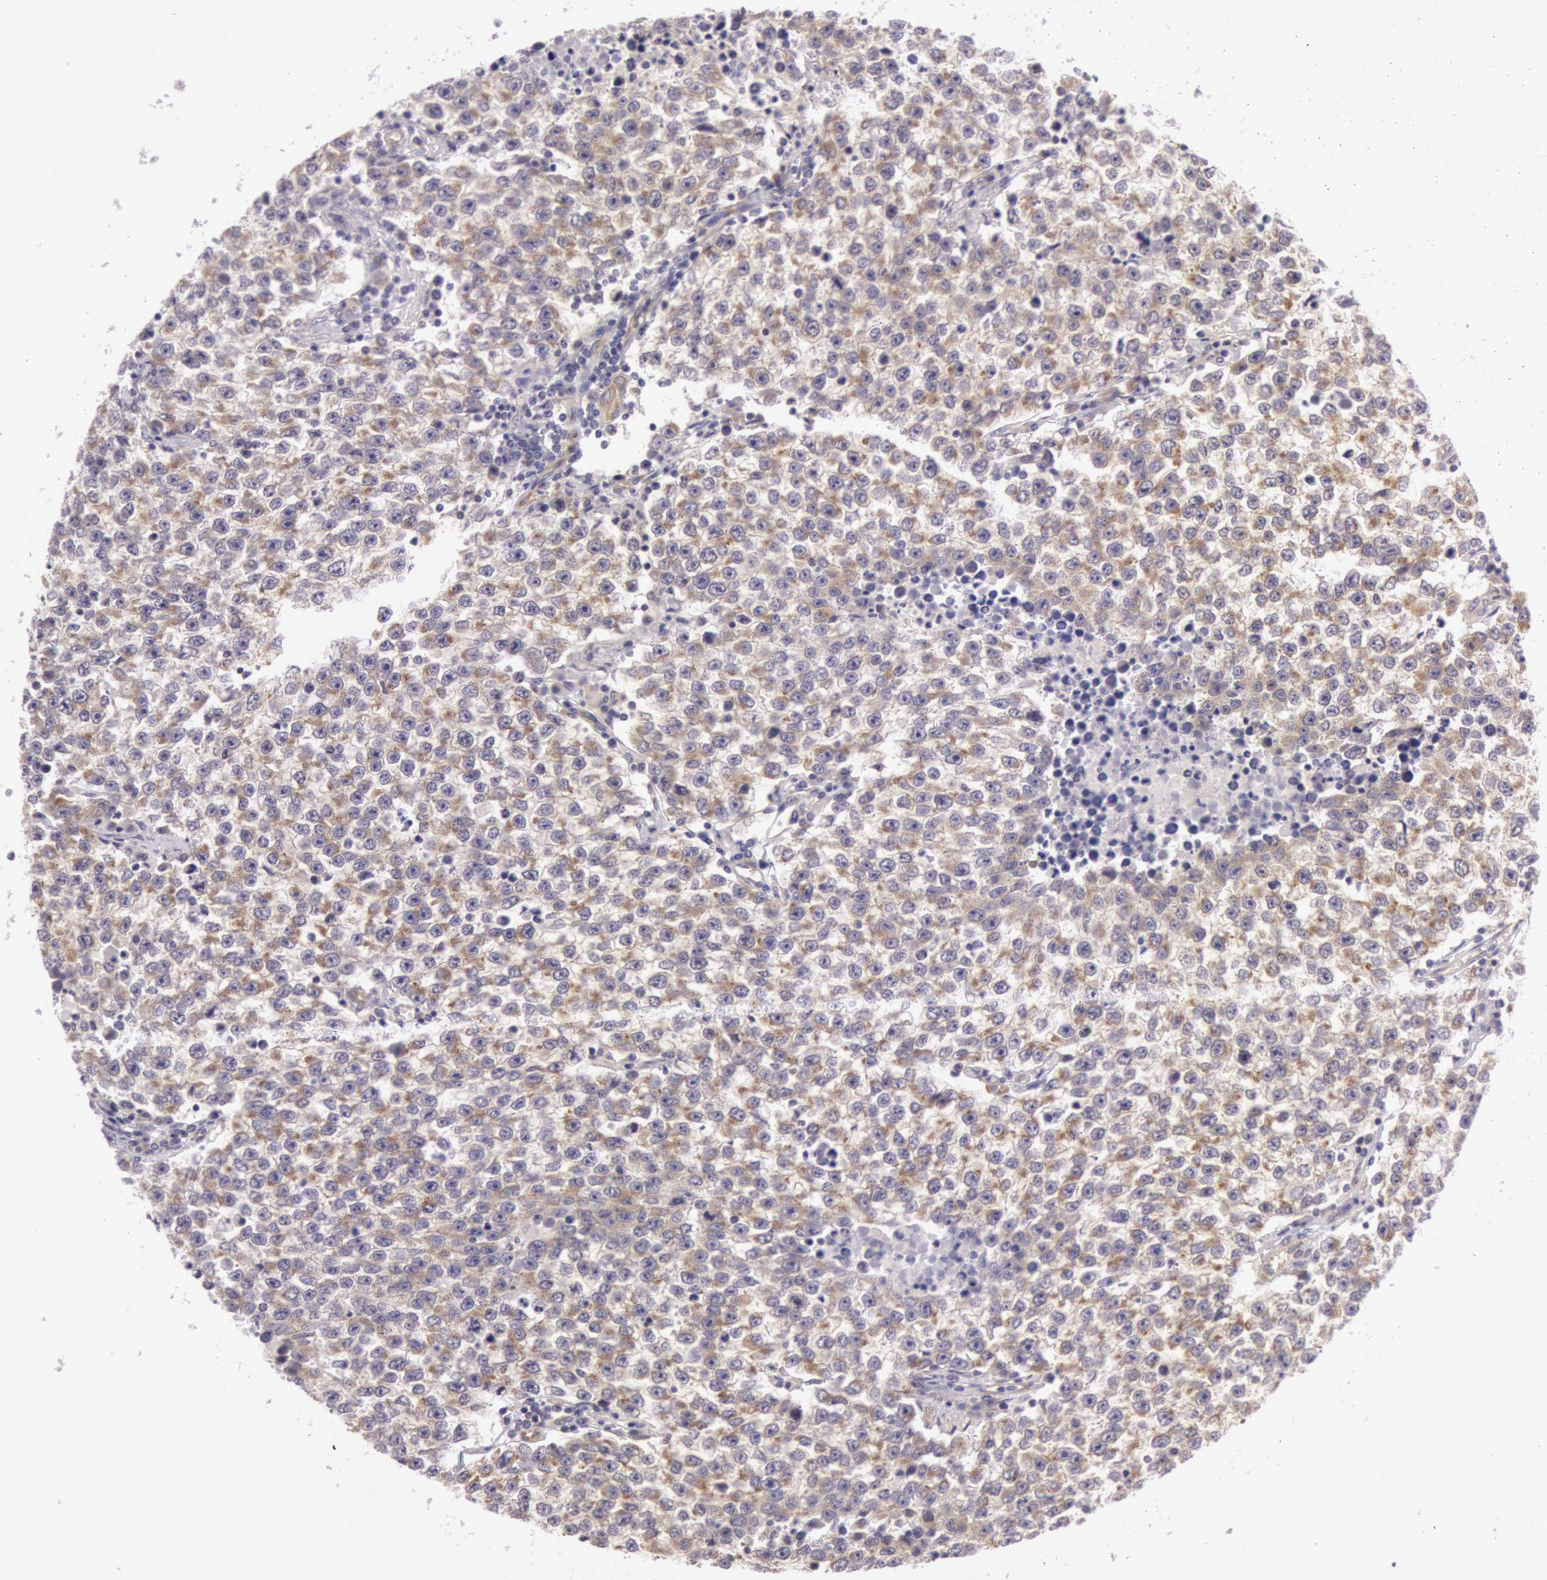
{"staining": {"intensity": "weak", "quantity": ">75%", "location": "cytoplasmic/membranous"}, "tissue": "testis cancer", "cell_type": "Tumor cells", "image_type": "cancer", "snomed": [{"axis": "morphology", "description": "Seminoma, NOS"}, {"axis": "topography", "description": "Testis"}], "caption": "Testis seminoma tissue demonstrates weak cytoplasmic/membranous staining in approximately >75% of tumor cells, visualized by immunohistochemistry. The staining was performed using DAB (3,3'-diaminobenzidine), with brown indicating positive protein expression. Nuclei are stained blue with hematoxylin.", "gene": "CHUK", "patient": {"sex": "male", "age": 36}}